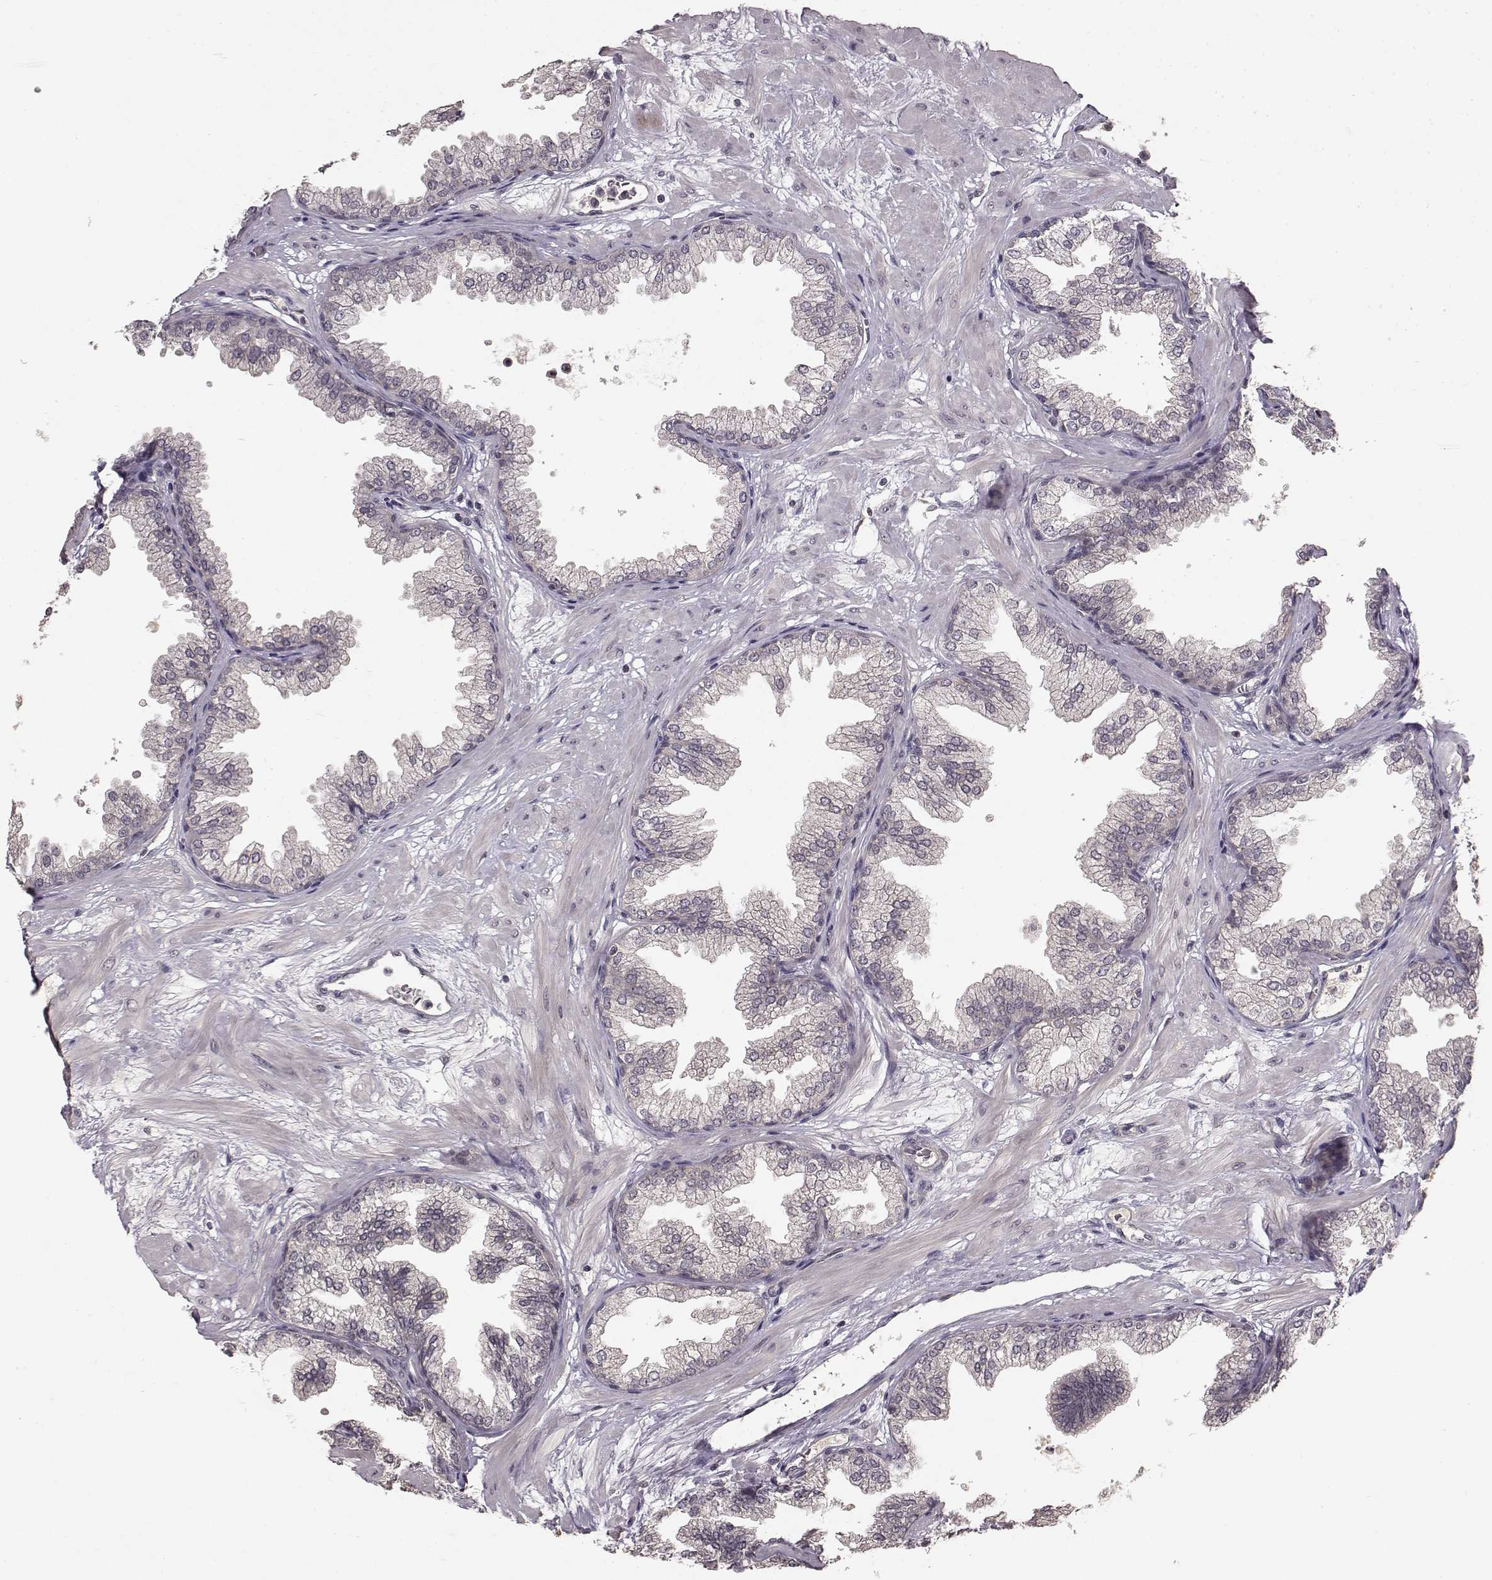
{"staining": {"intensity": "negative", "quantity": "none", "location": "none"}, "tissue": "prostate", "cell_type": "Glandular cells", "image_type": "normal", "snomed": [{"axis": "morphology", "description": "Normal tissue, NOS"}, {"axis": "topography", "description": "Prostate"}], "caption": "Protein analysis of normal prostate demonstrates no significant expression in glandular cells.", "gene": "NTRK2", "patient": {"sex": "male", "age": 37}}